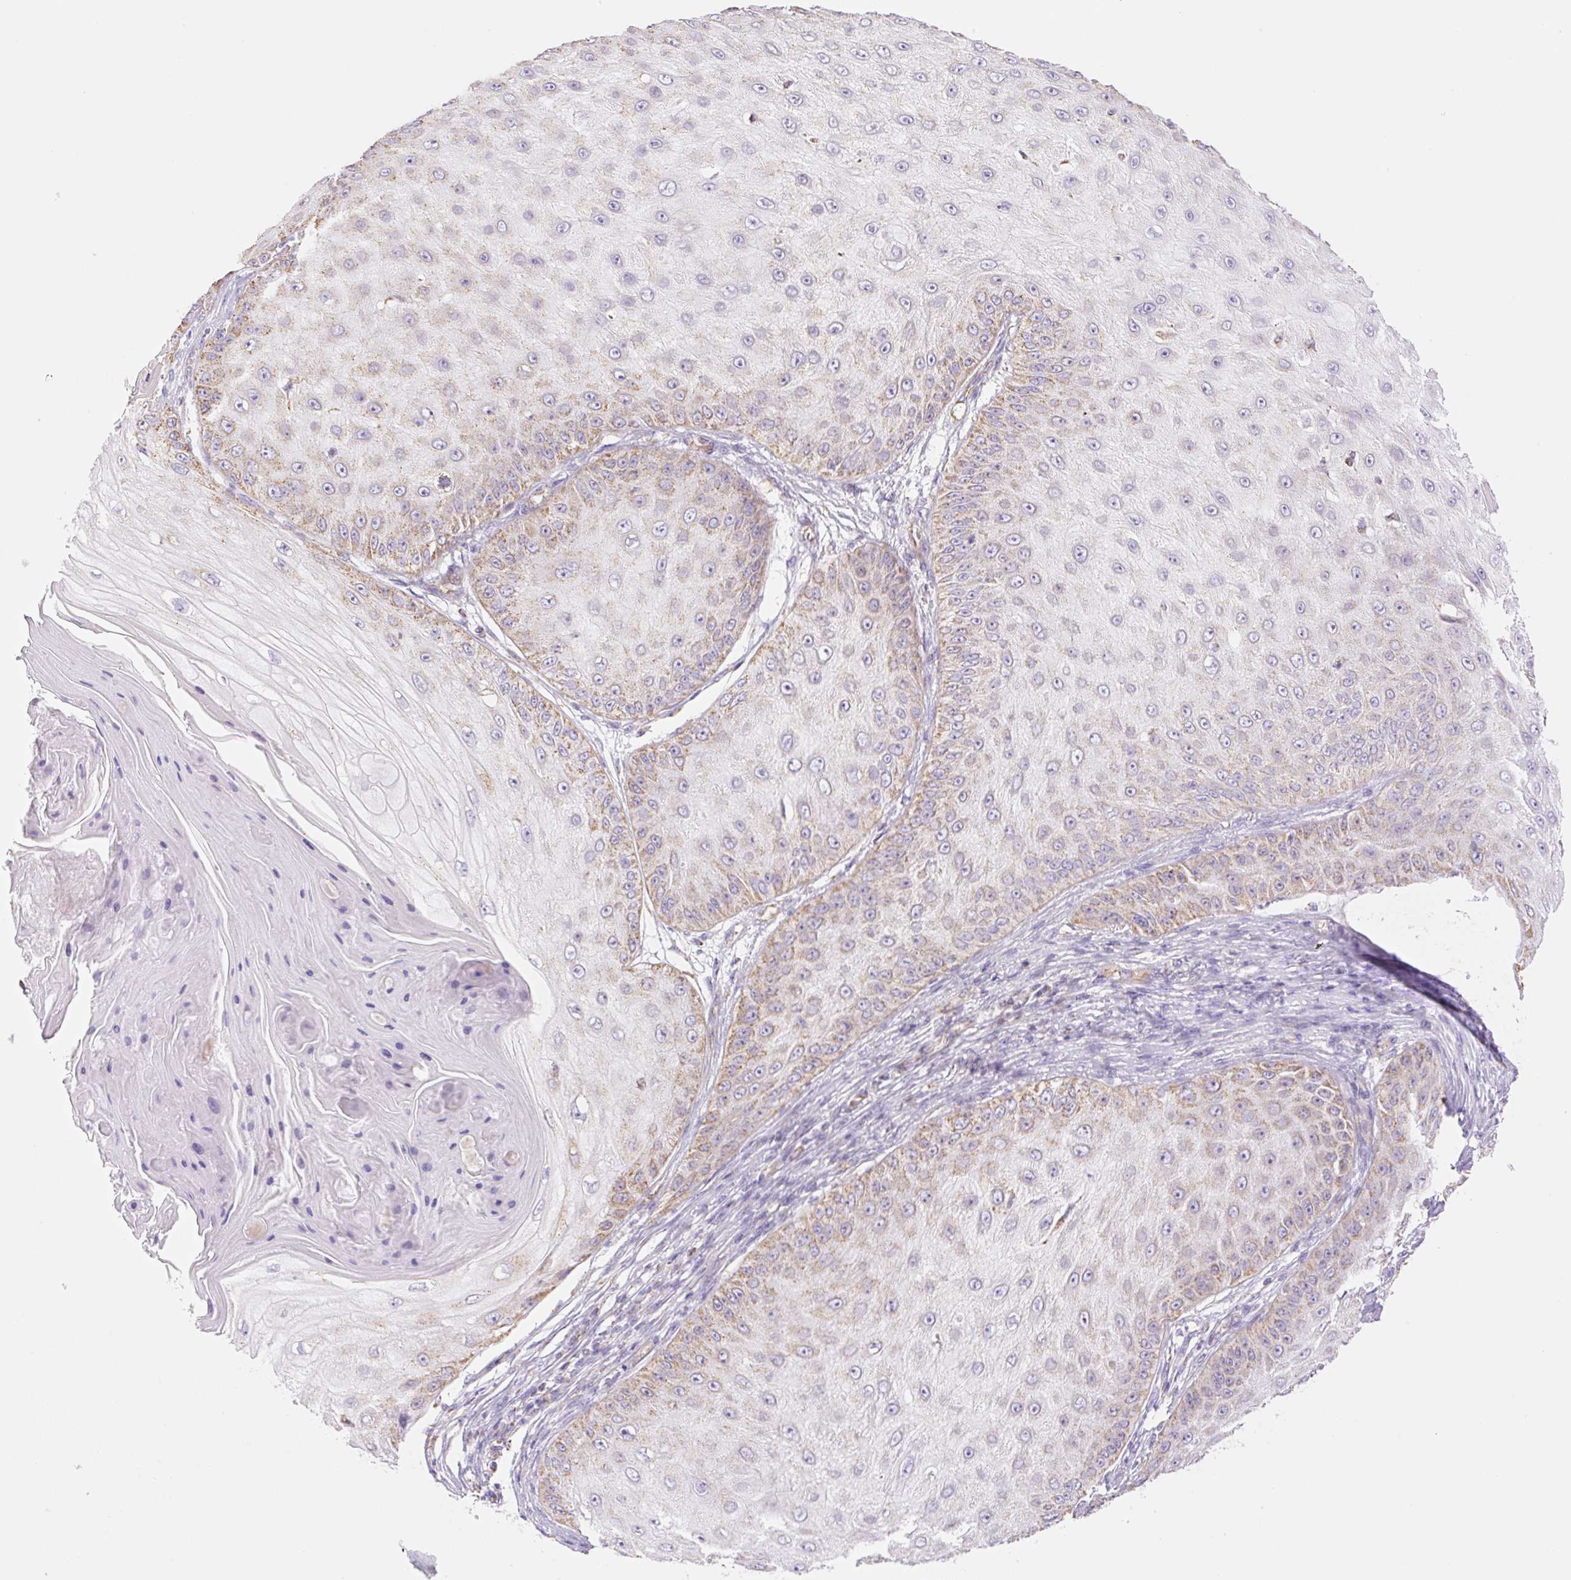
{"staining": {"intensity": "moderate", "quantity": "<25%", "location": "cytoplasmic/membranous"}, "tissue": "skin cancer", "cell_type": "Tumor cells", "image_type": "cancer", "snomed": [{"axis": "morphology", "description": "Squamous cell carcinoma, NOS"}, {"axis": "topography", "description": "Skin"}], "caption": "Immunohistochemistry image of skin squamous cell carcinoma stained for a protein (brown), which reveals low levels of moderate cytoplasmic/membranous staining in approximately <25% of tumor cells.", "gene": "ESAM", "patient": {"sex": "male", "age": 70}}